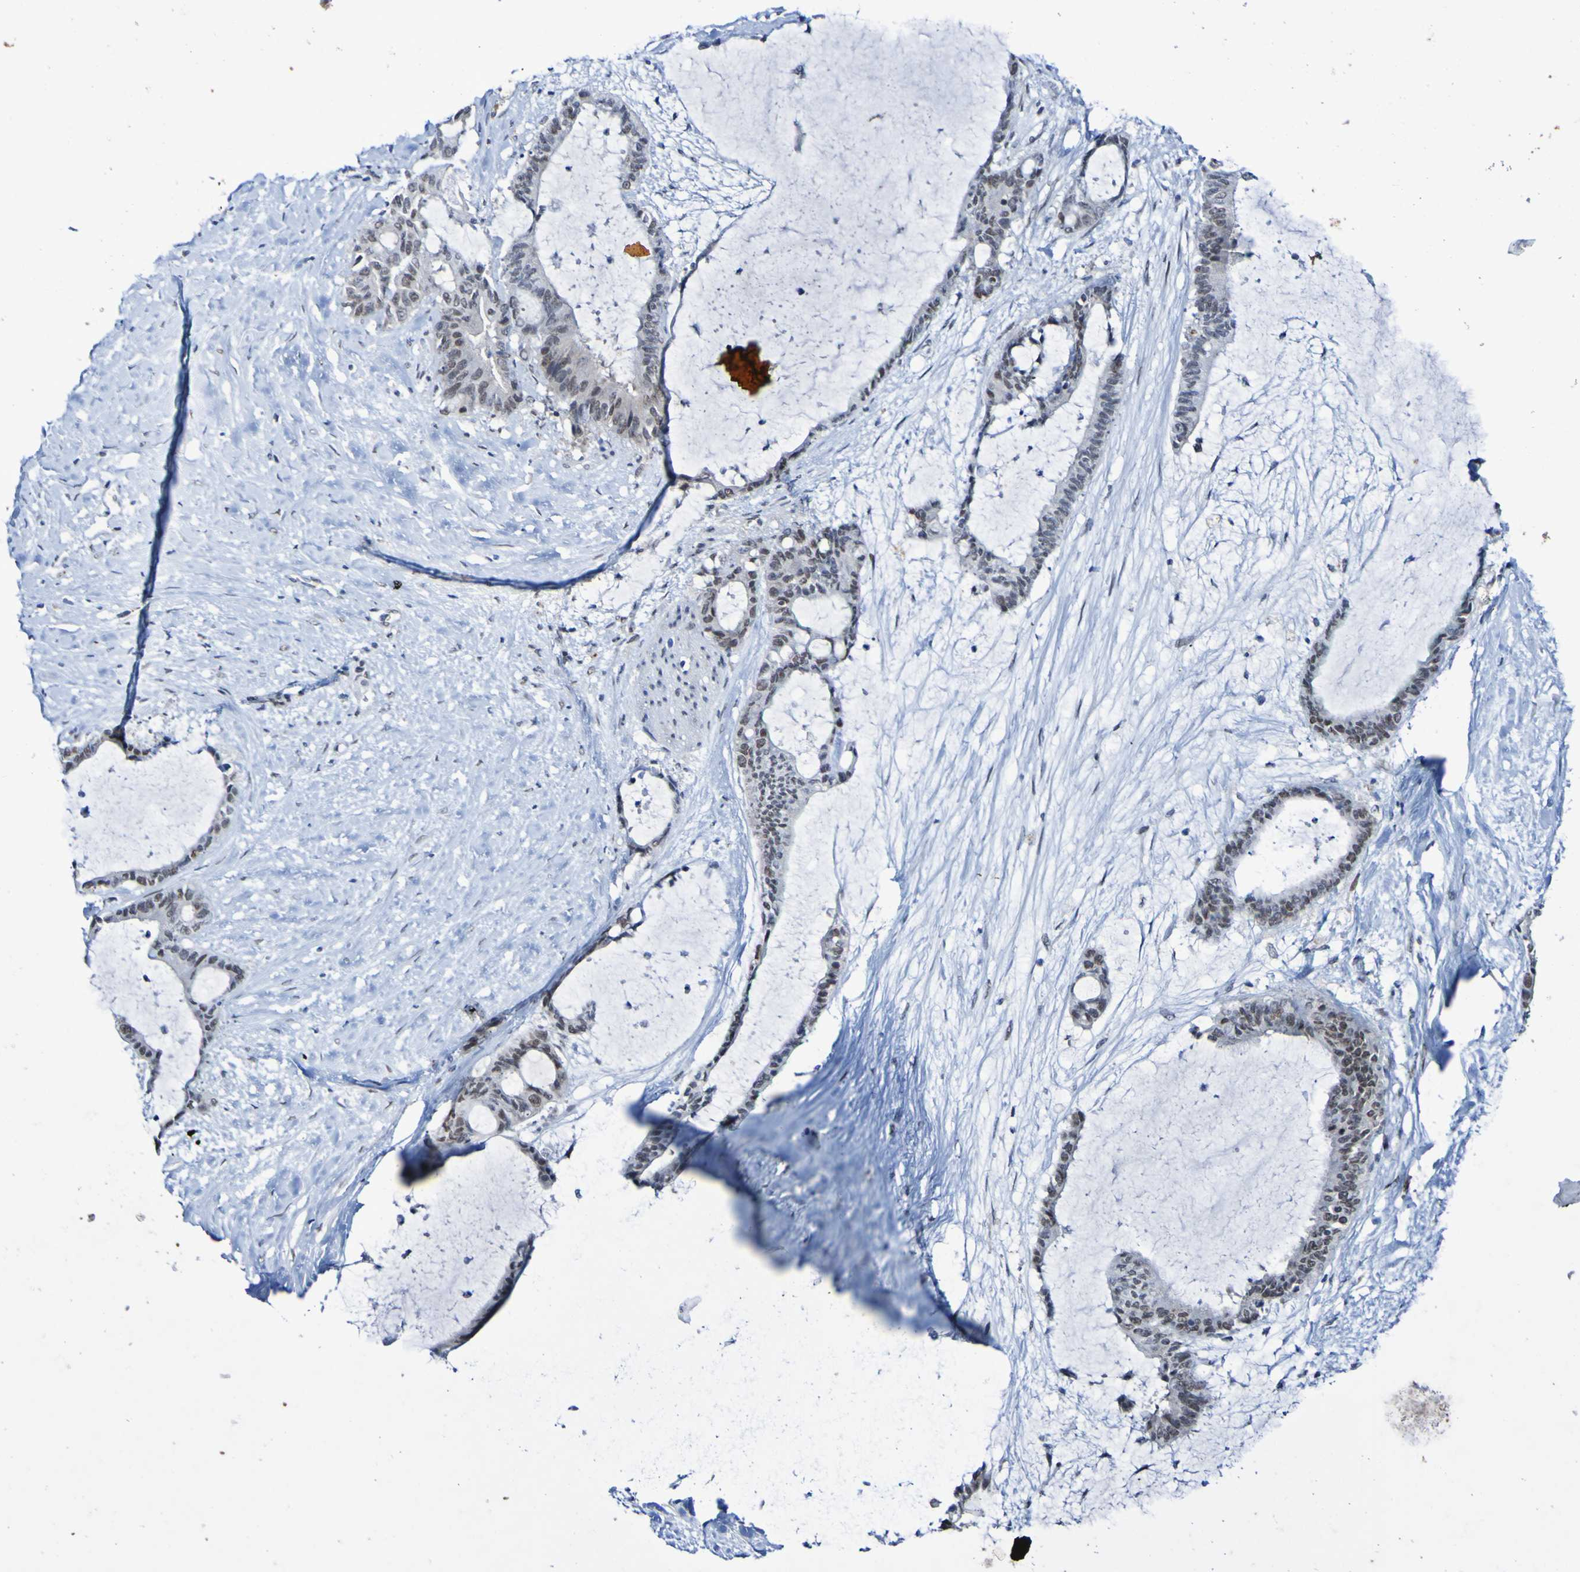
{"staining": {"intensity": "weak", "quantity": "<25%", "location": "nuclear"}, "tissue": "liver cancer", "cell_type": "Tumor cells", "image_type": "cancer", "snomed": [{"axis": "morphology", "description": "Cholangiocarcinoma"}, {"axis": "topography", "description": "Liver"}], "caption": "Liver cholangiocarcinoma stained for a protein using immunohistochemistry (IHC) displays no positivity tumor cells.", "gene": "PCGF1", "patient": {"sex": "female", "age": 73}}